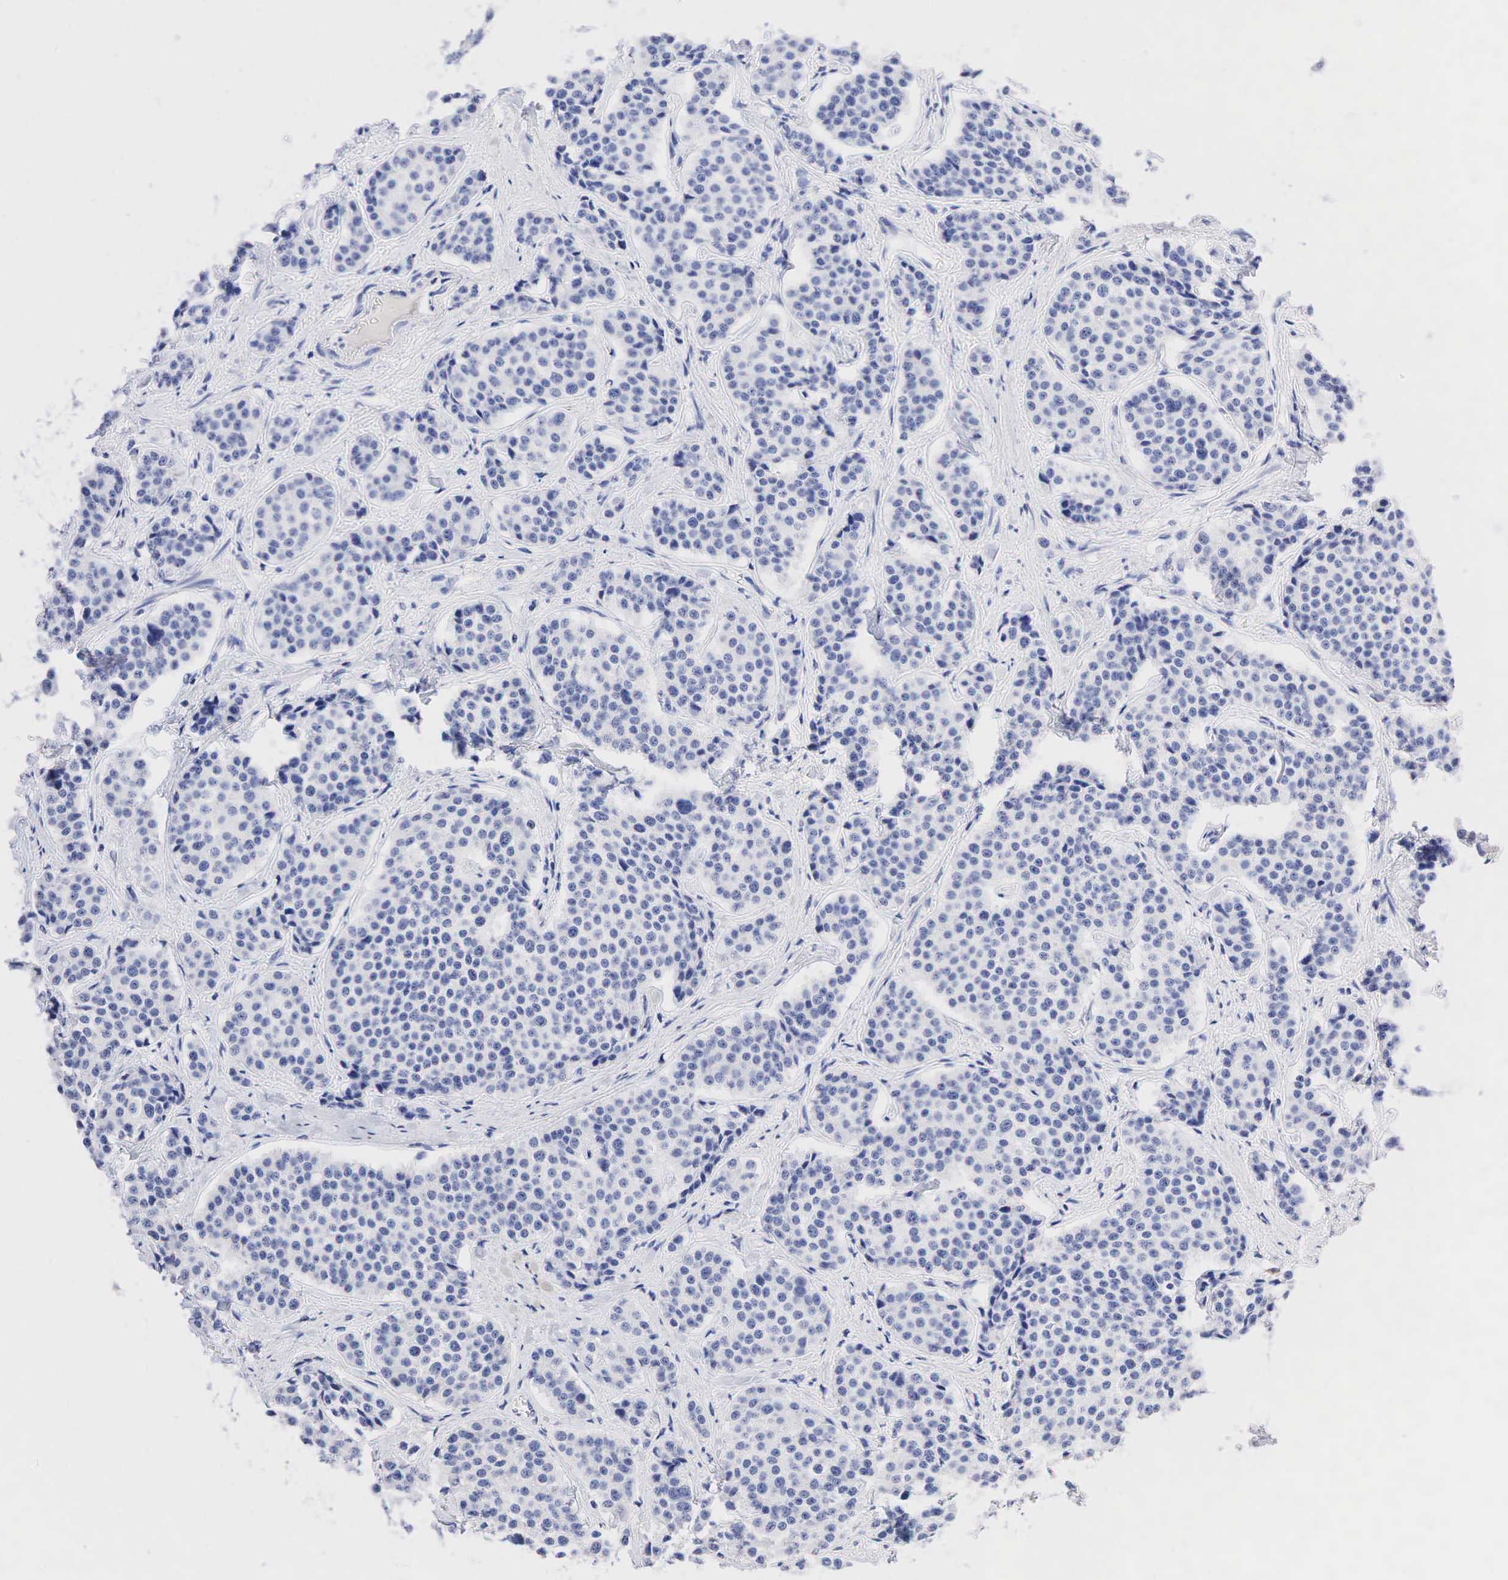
{"staining": {"intensity": "negative", "quantity": "none", "location": "none"}, "tissue": "carcinoid", "cell_type": "Tumor cells", "image_type": "cancer", "snomed": [{"axis": "morphology", "description": "Carcinoid, malignant, NOS"}, {"axis": "topography", "description": "Small intestine"}], "caption": "Carcinoid stained for a protein using IHC reveals no expression tumor cells.", "gene": "SST", "patient": {"sex": "male", "age": 60}}